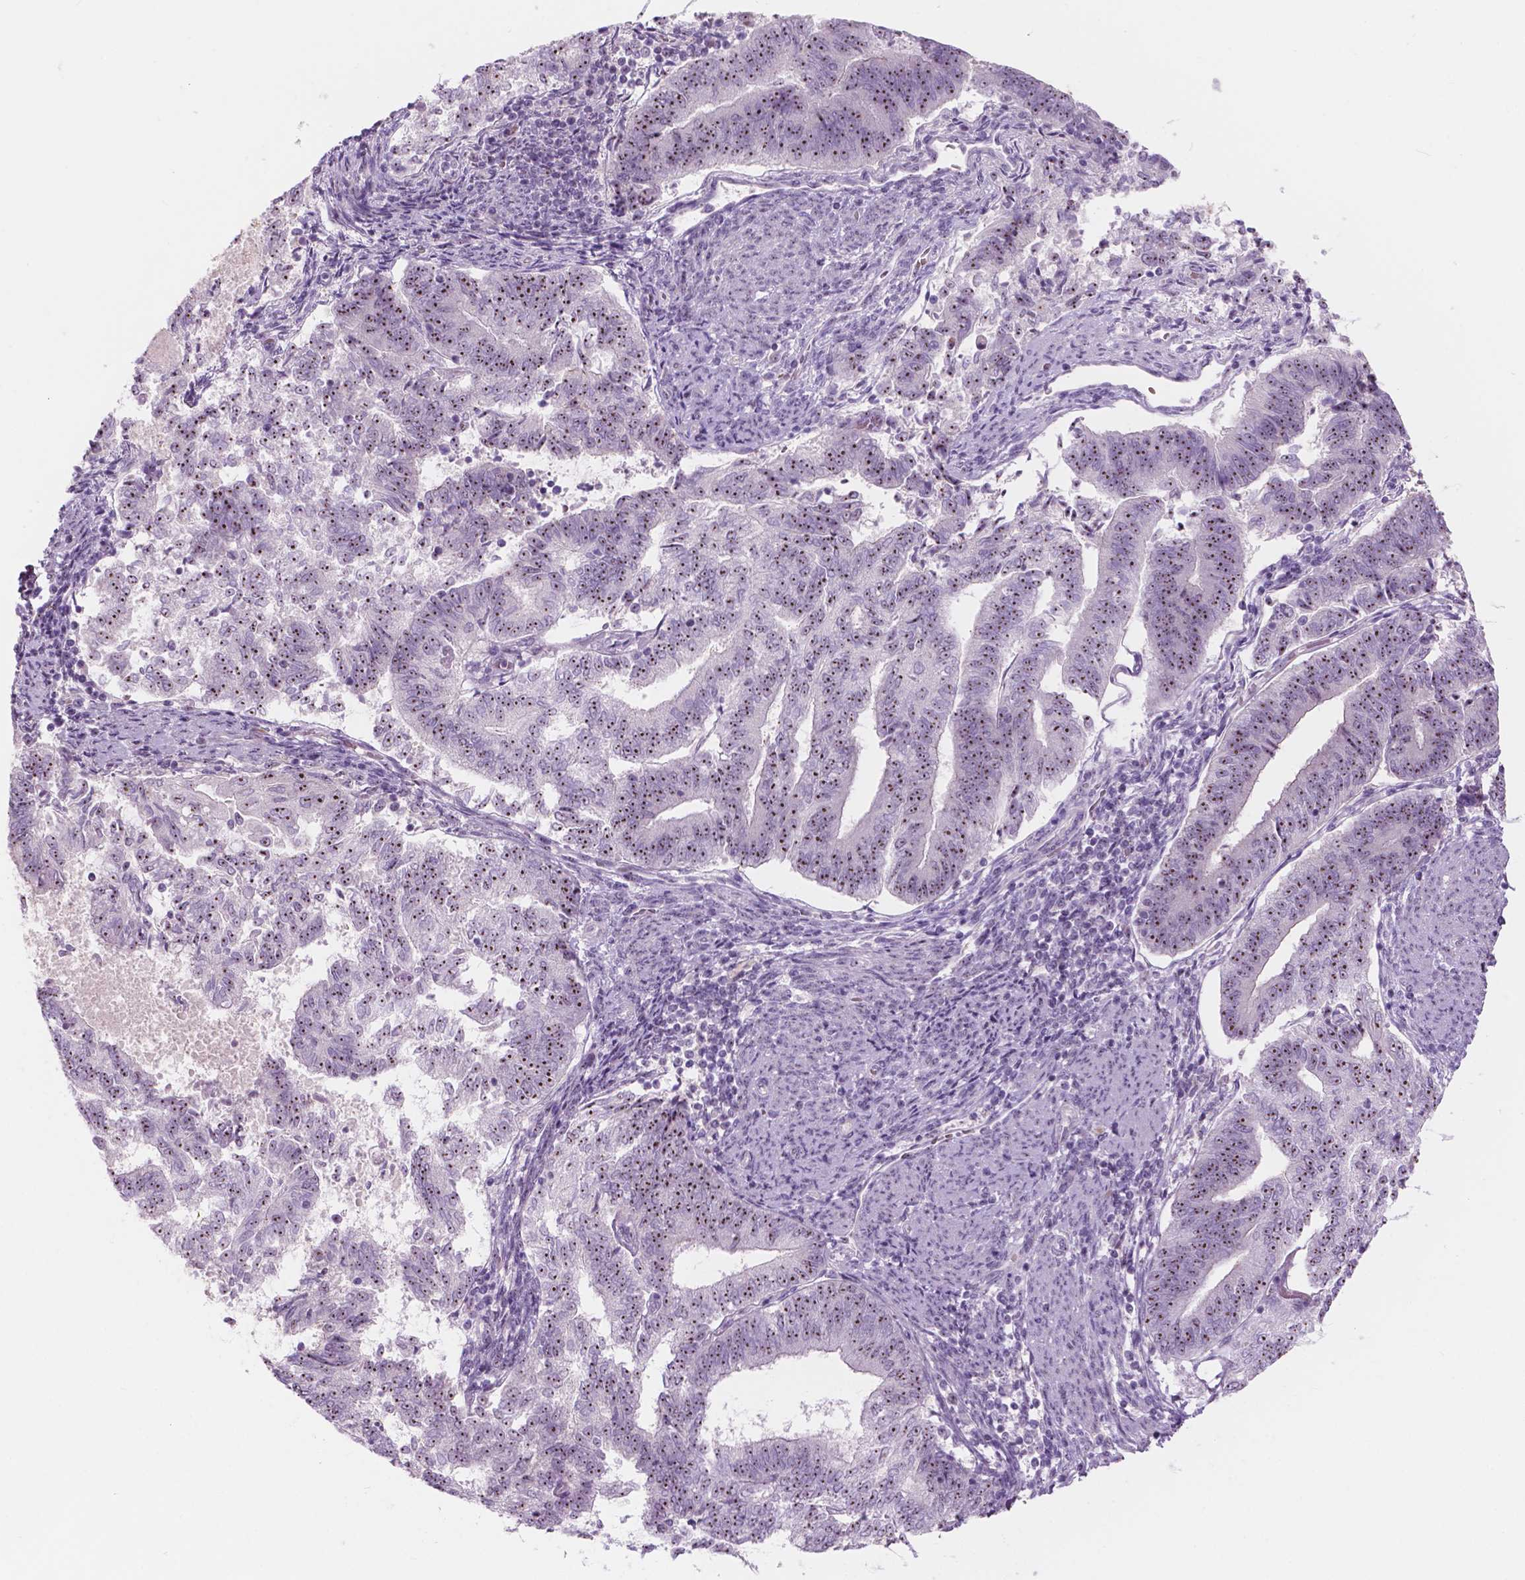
{"staining": {"intensity": "moderate", "quantity": ">75%", "location": "nuclear"}, "tissue": "endometrial cancer", "cell_type": "Tumor cells", "image_type": "cancer", "snomed": [{"axis": "morphology", "description": "Adenocarcinoma, NOS"}, {"axis": "topography", "description": "Endometrium"}], "caption": "Moderate nuclear staining for a protein is identified in about >75% of tumor cells of endometrial adenocarcinoma using IHC.", "gene": "ZNF853", "patient": {"sex": "female", "age": 65}}